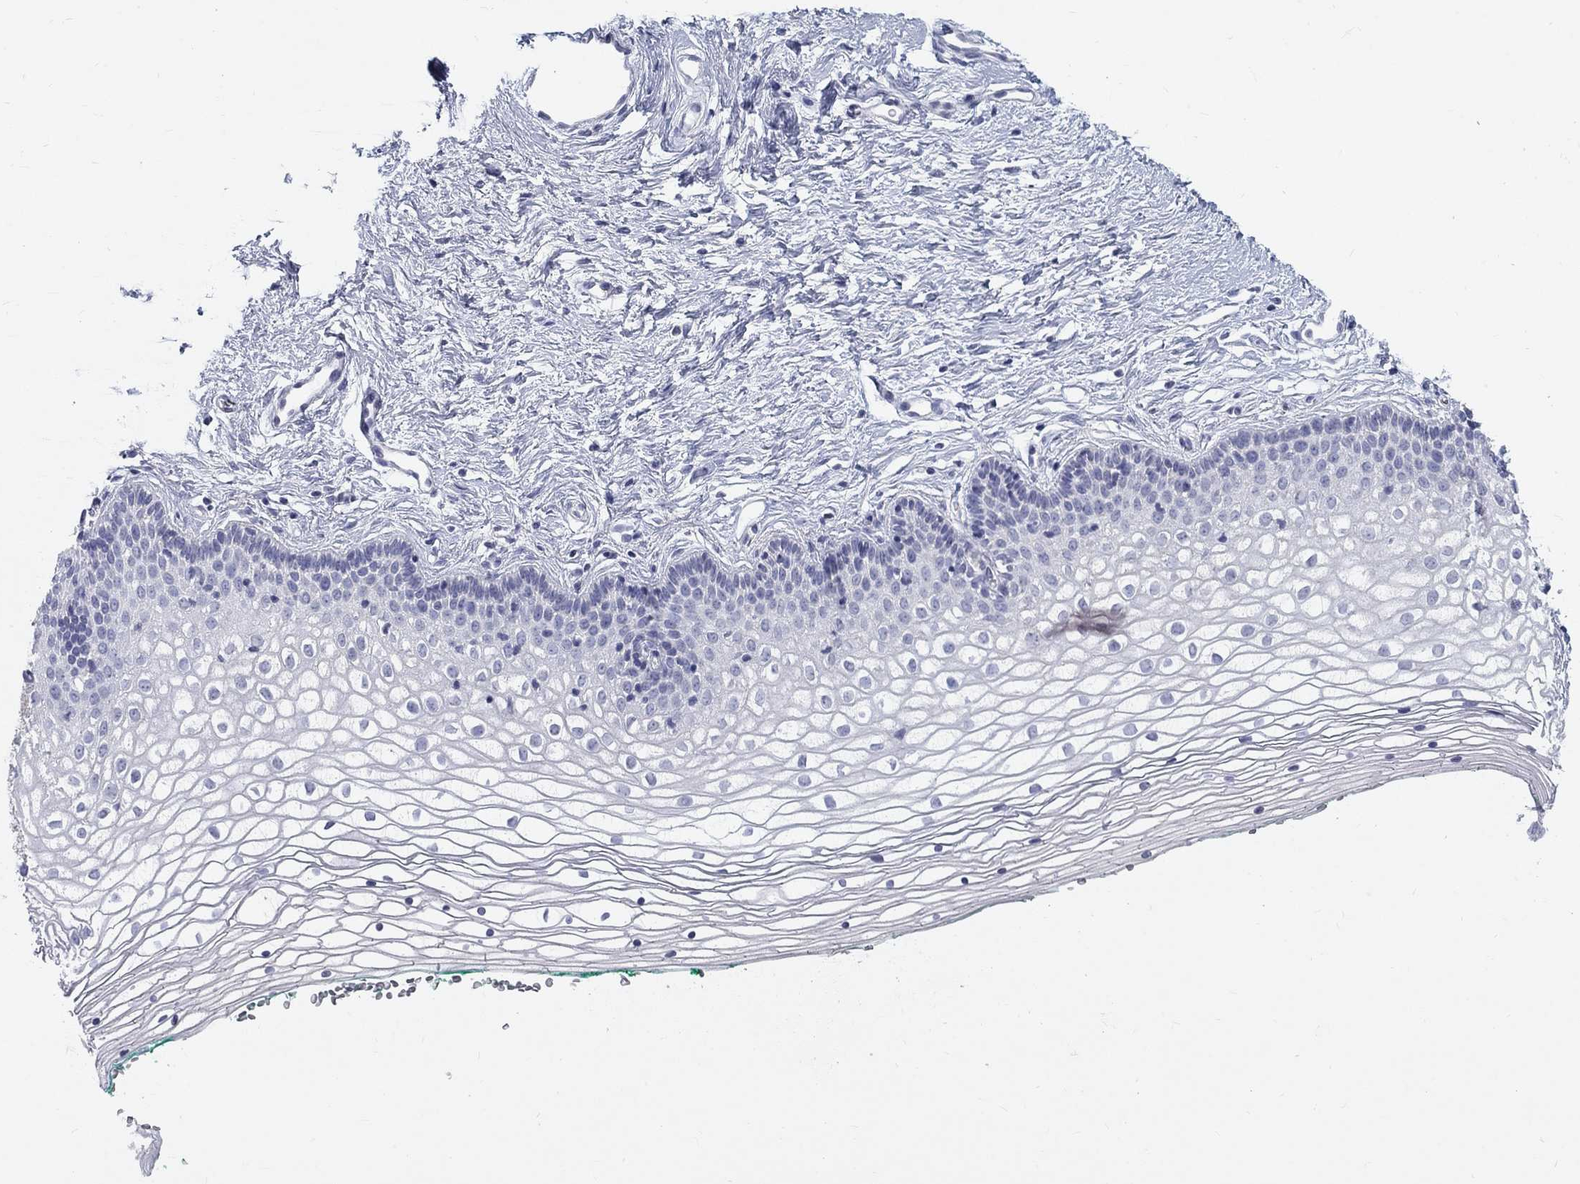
{"staining": {"intensity": "negative", "quantity": "none", "location": "none"}, "tissue": "vagina", "cell_type": "Squamous epithelial cells", "image_type": "normal", "snomed": [{"axis": "morphology", "description": "Normal tissue, NOS"}, {"axis": "topography", "description": "Vagina"}], "caption": "Protein analysis of unremarkable vagina shows no significant staining in squamous epithelial cells.", "gene": "PTH1R", "patient": {"sex": "female", "age": 36}}